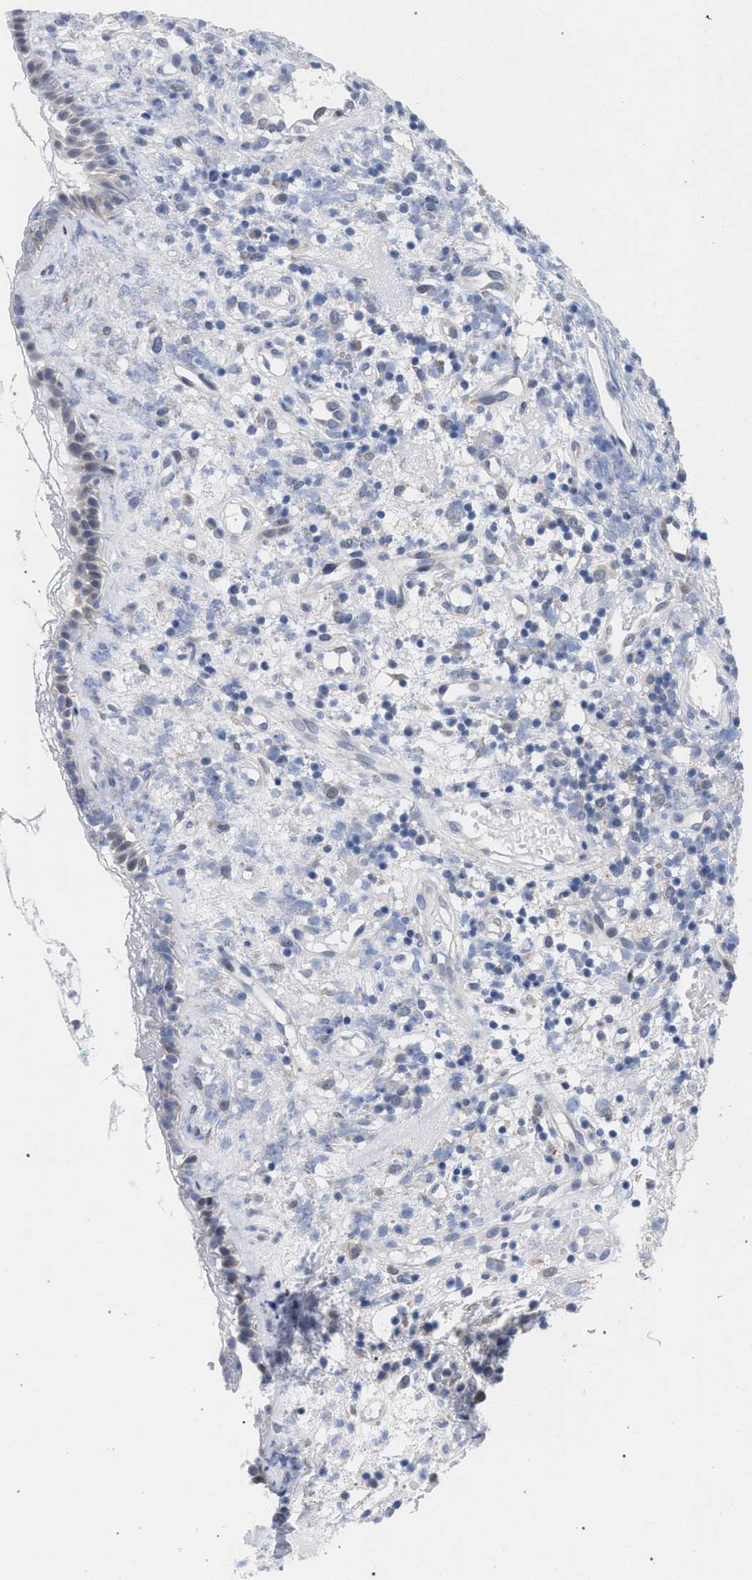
{"staining": {"intensity": "negative", "quantity": "none", "location": "none"}, "tissue": "nasopharynx", "cell_type": "Respiratory epithelial cells", "image_type": "normal", "snomed": [{"axis": "morphology", "description": "Normal tissue, NOS"}, {"axis": "morphology", "description": "Basal cell carcinoma"}, {"axis": "topography", "description": "Cartilage tissue"}, {"axis": "topography", "description": "Nasopharynx"}, {"axis": "topography", "description": "Oral tissue"}], "caption": "The image reveals no staining of respiratory epithelial cells in normal nasopharynx.", "gene": "FHOD3", "patient": {"sex": "female", "age": 77}}